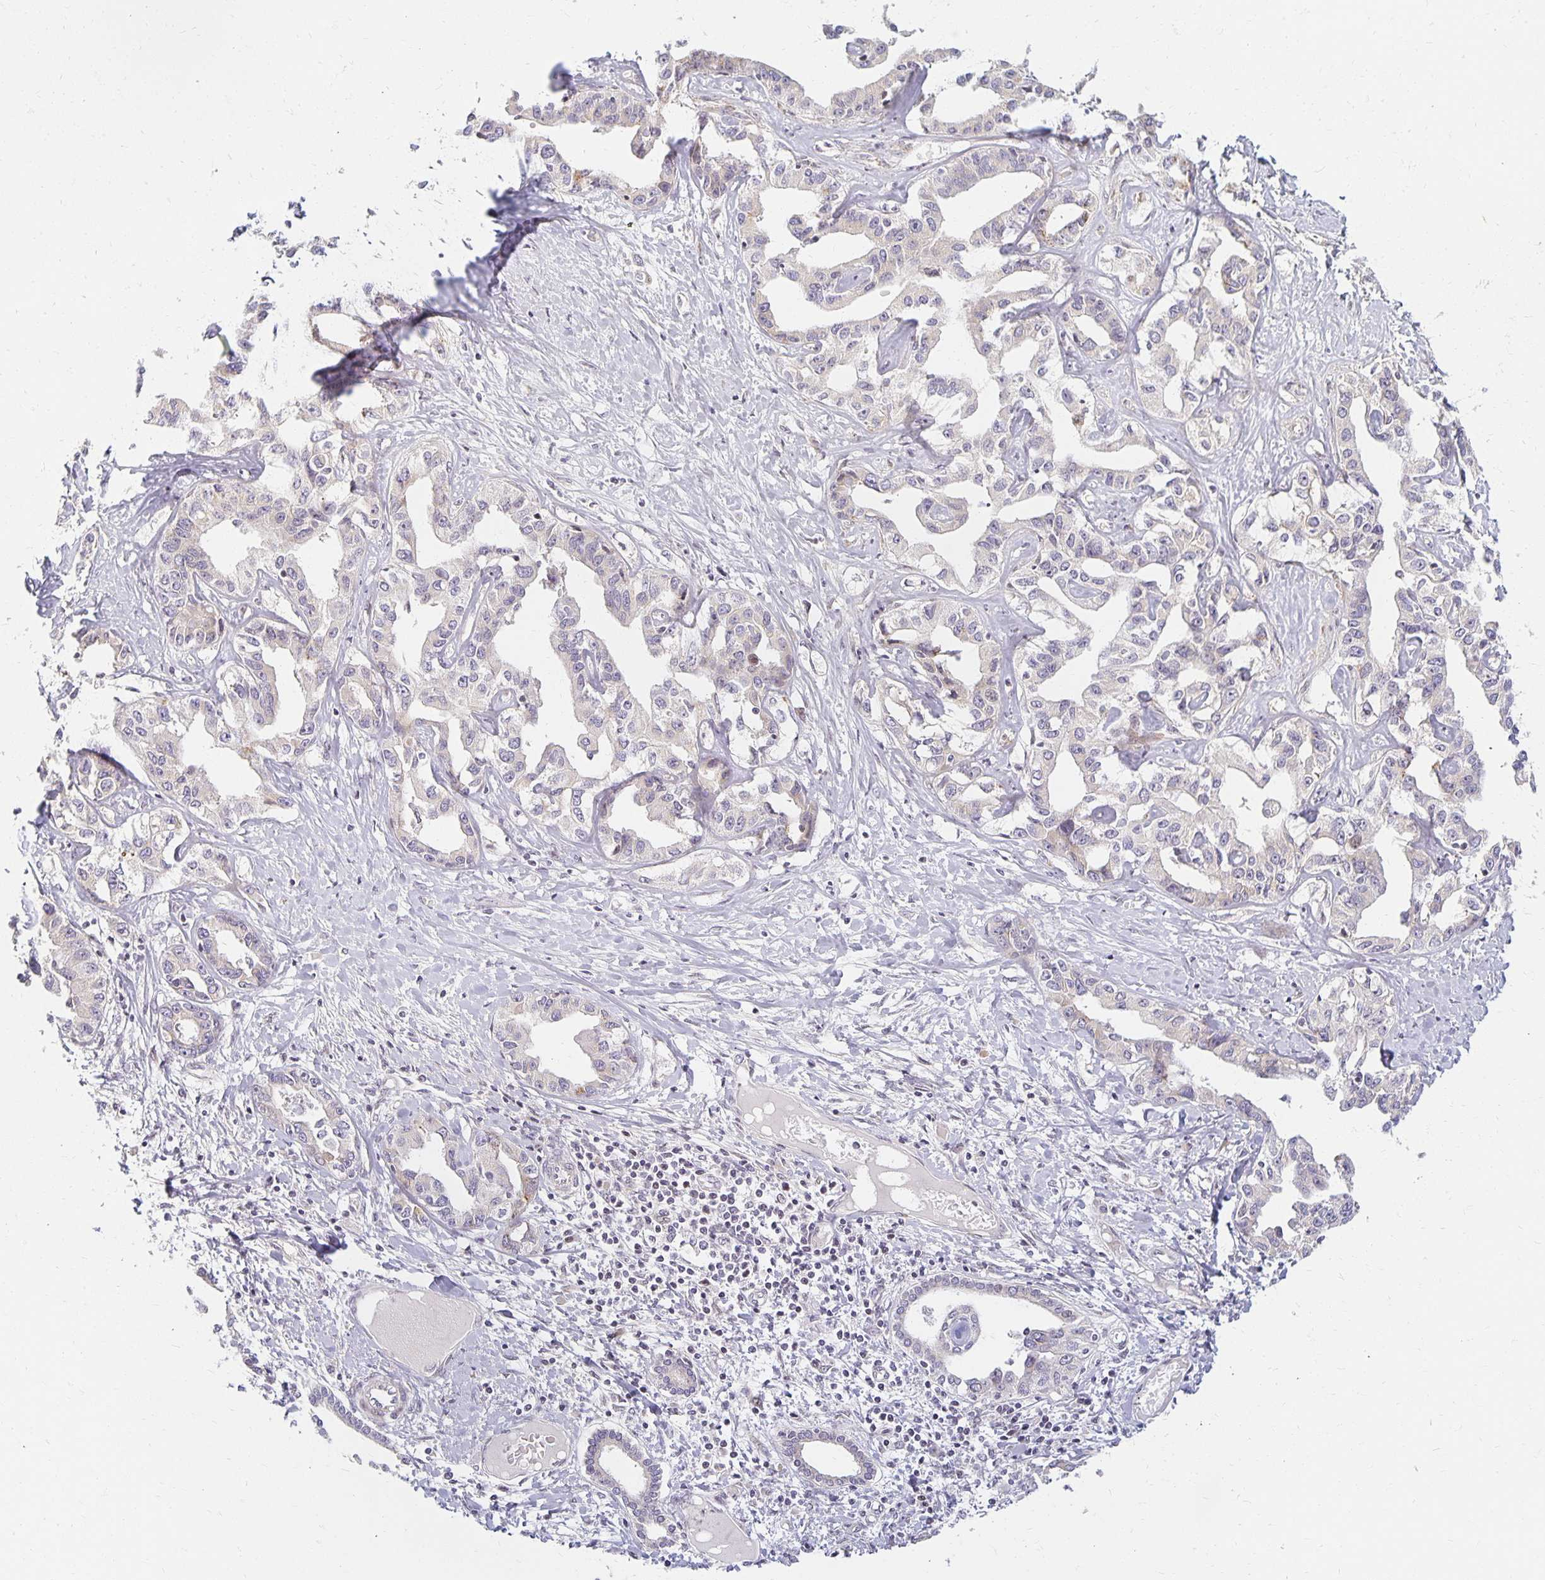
{"staining": {"intensity": "negative", "quantity": "none", "location": "none"}, "tissue": "liver cancer", "cell_type": "Tumor cells", "image_type": "cancer", "snomed": [{"axis": "morphology", "description": "Cholangiocarcinoma"}, {"axis": "topography", "description": "Liver"}], "caption": "Immunohistochemistry of liver cancer (cholangiocarcinoma) displays no positivity in tumor cells. The staining is performed using DAB brown chromogen with nuclei counter-stained in using hematoxylin.", "gene": "EHF", "patient": {"sex": "male", "age": 59}}